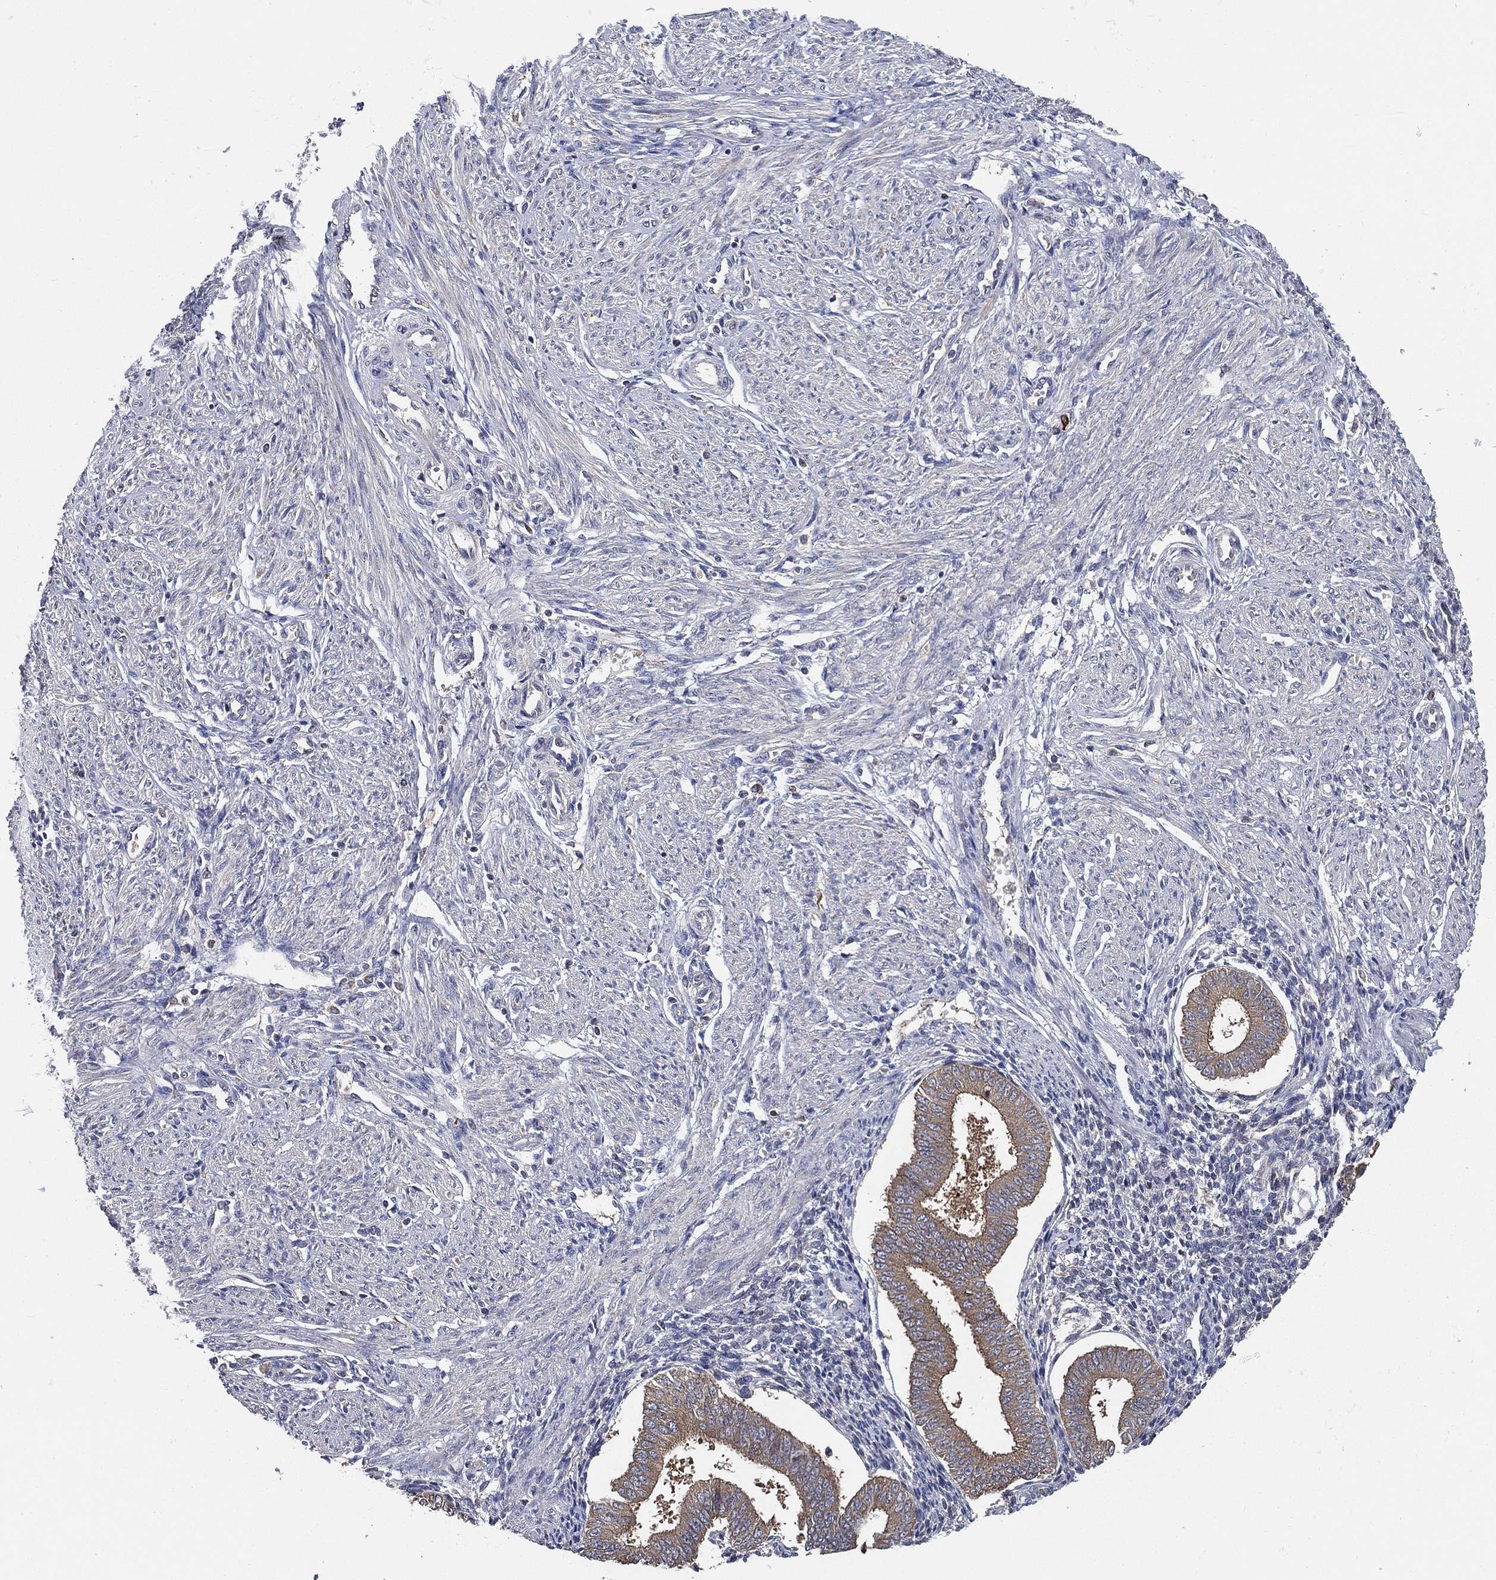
{"staining": {"intensity": "negative", "quantity": "none", "location": "none"}, "tissue": "endometrium", "cell_type": "Cells in endometrial stroma", "image_type": "normal", "snomed": [{"axis": "morphology", "description": "Normal tissue, NOS"}, {"axis": "topography", "description": "Endometrium"}], "caption": "DAB immunohistochemical staining of unremarkable endometrium demonstrates no significant expression in cells in endometrial stroma.", "gene": "SMPD3", "patient": {"sex": "female", "age": 39}}